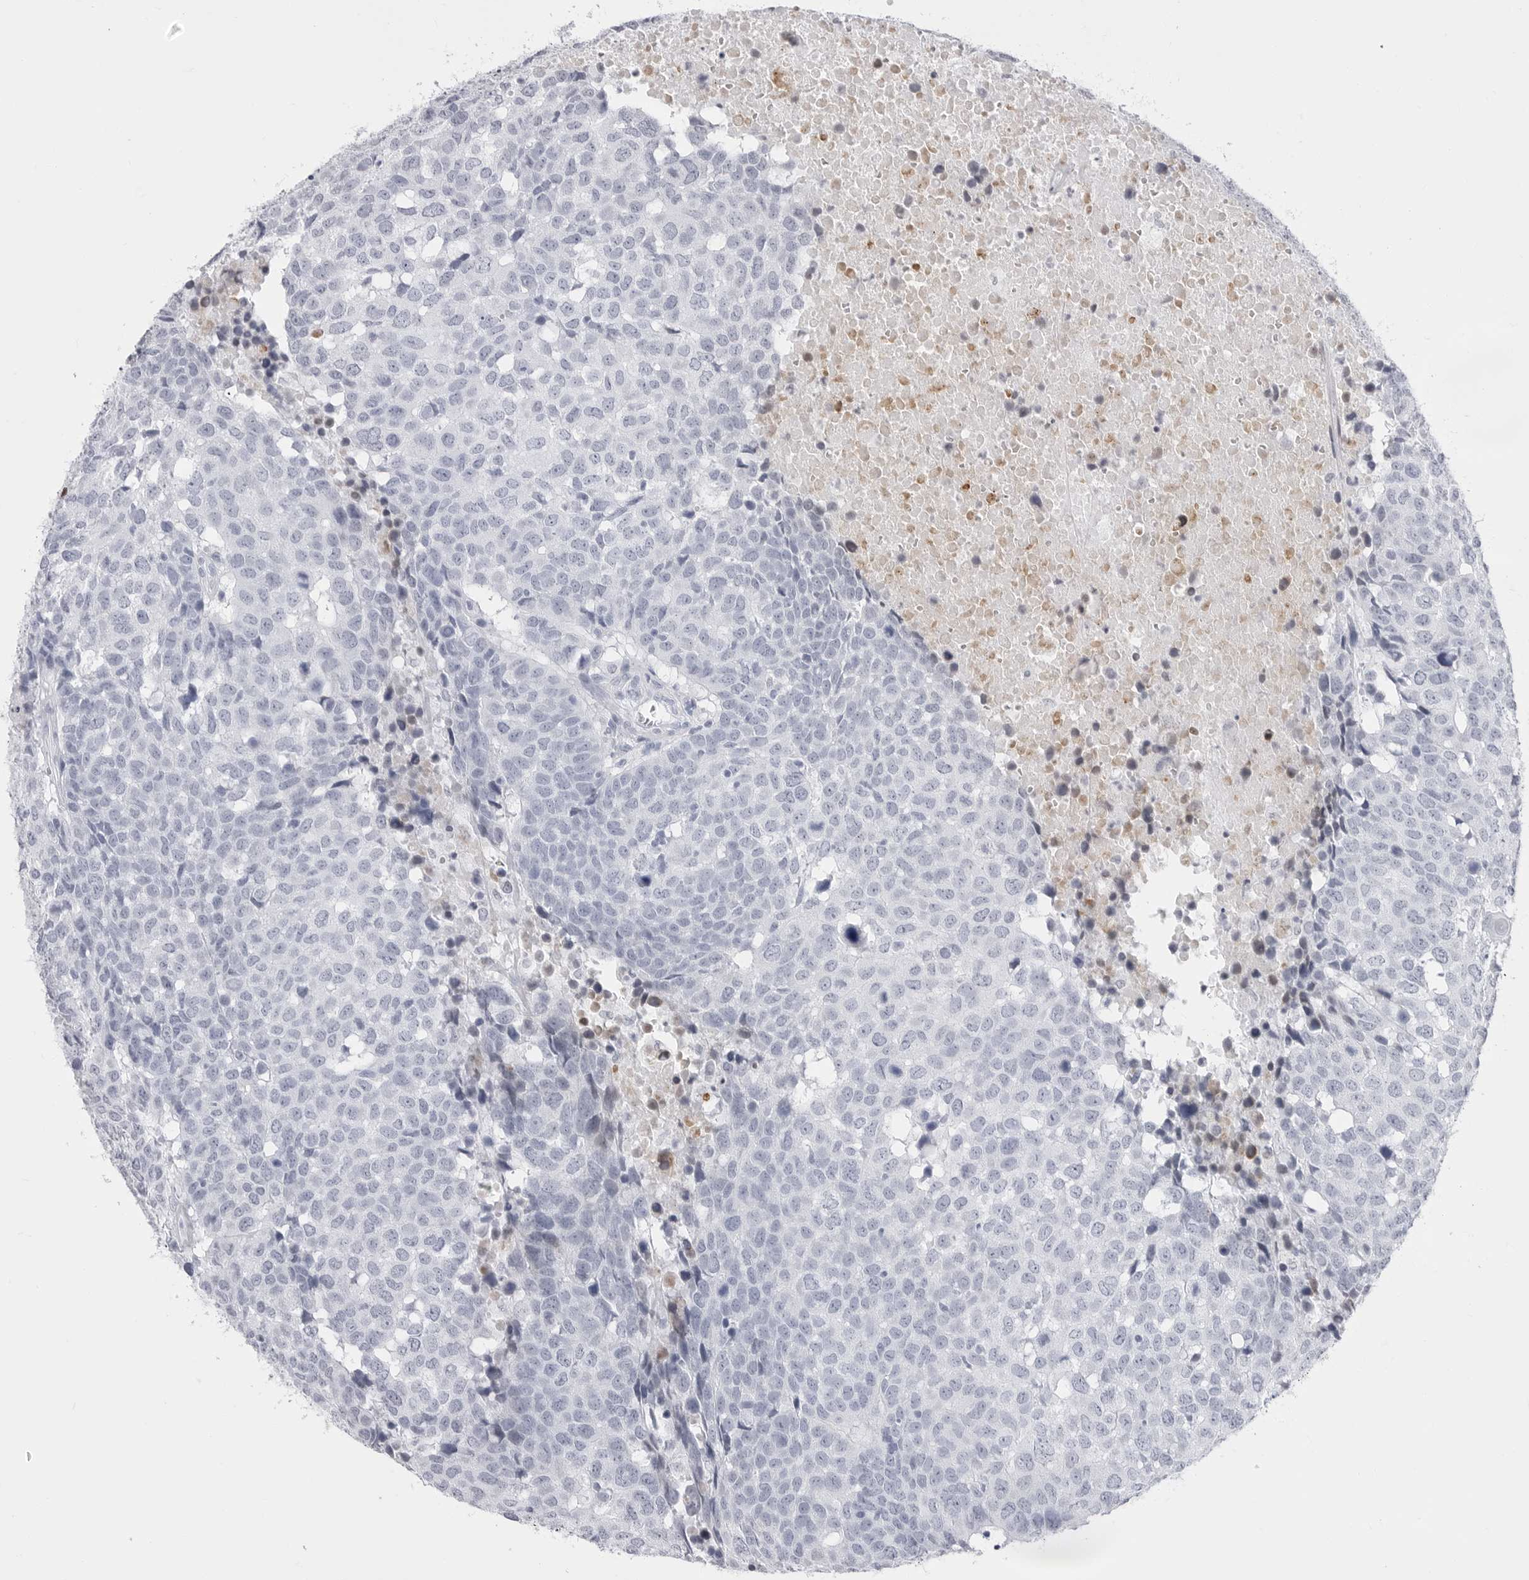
{"staining": {"intensity": "negative", "quantity": "none", "location": "none"}, "tissue": "head and neck cancer", "cell_type": "Tumor cells", "image_type": "cancer", "snomed": [{"axis": "morphology", "description": "Squamous cell carcinoma, NOS"}, {"axis": "topography", "description": "Head-Neck"}], "caption": "Tumor cells show no significant expression in head and neck cancer (squamous cell carcinoma).", "gene": "TSSK1B", "patient": {"sex": "male", "age": 66}}